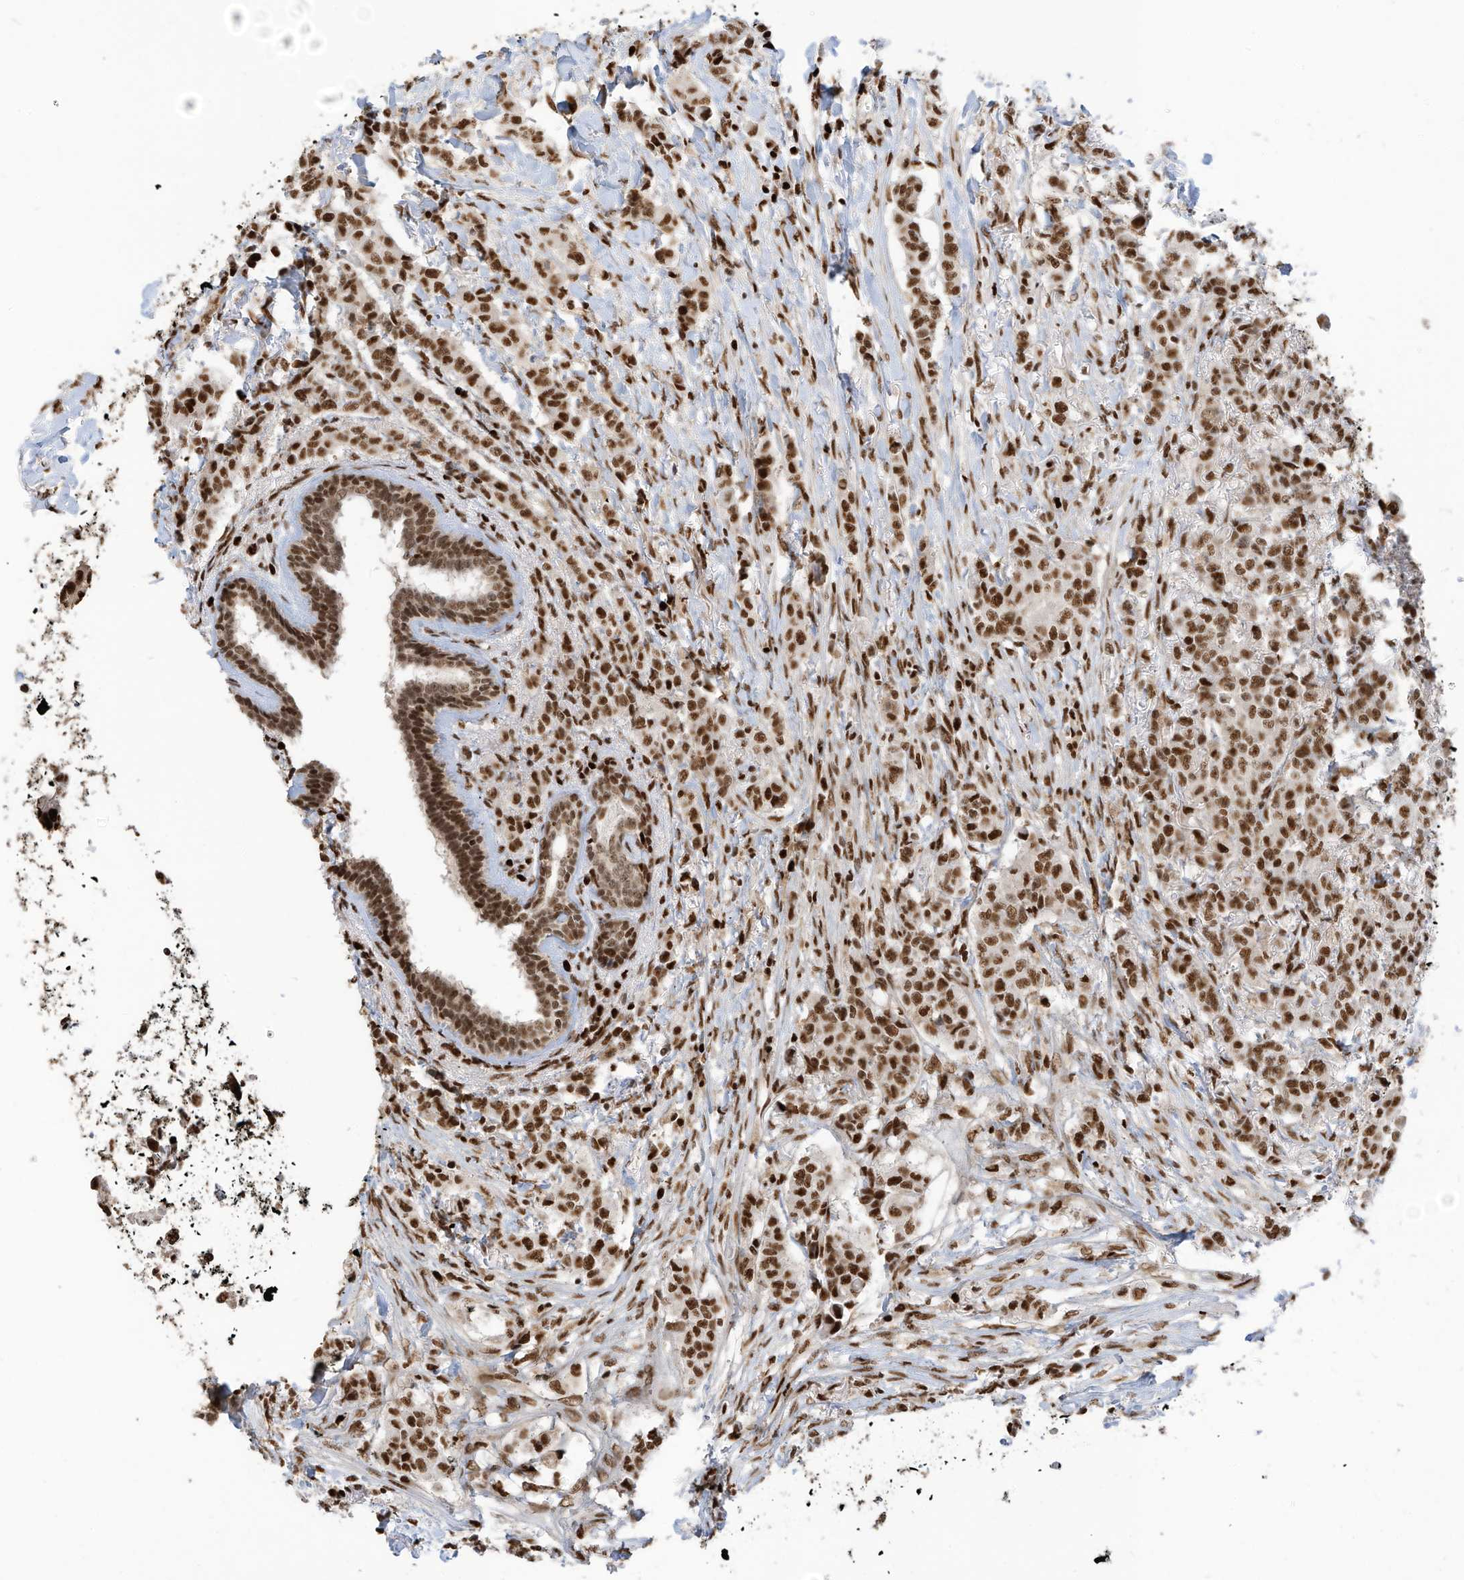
{"staining": {"intensity": "moderate", "quantity": ">75%", "location": "nuclear"}, "tissue": "breast cancer", "cell_type": "Tumor cells", "image_type": "cancer", "snomed": [{"axis": "morphology", "description": "Duct carcinoma"}, {"axis": "topography", "description": "Breast"}], "caption": "There is medium levels of moderate nuclear positivity in tumor cells of breast invasive ductal carcinoma, as demonstrated by immunohistochemical staining (brown color).", "gene": "SAMD15", "patient": {"sex": "female", "age": 40}}